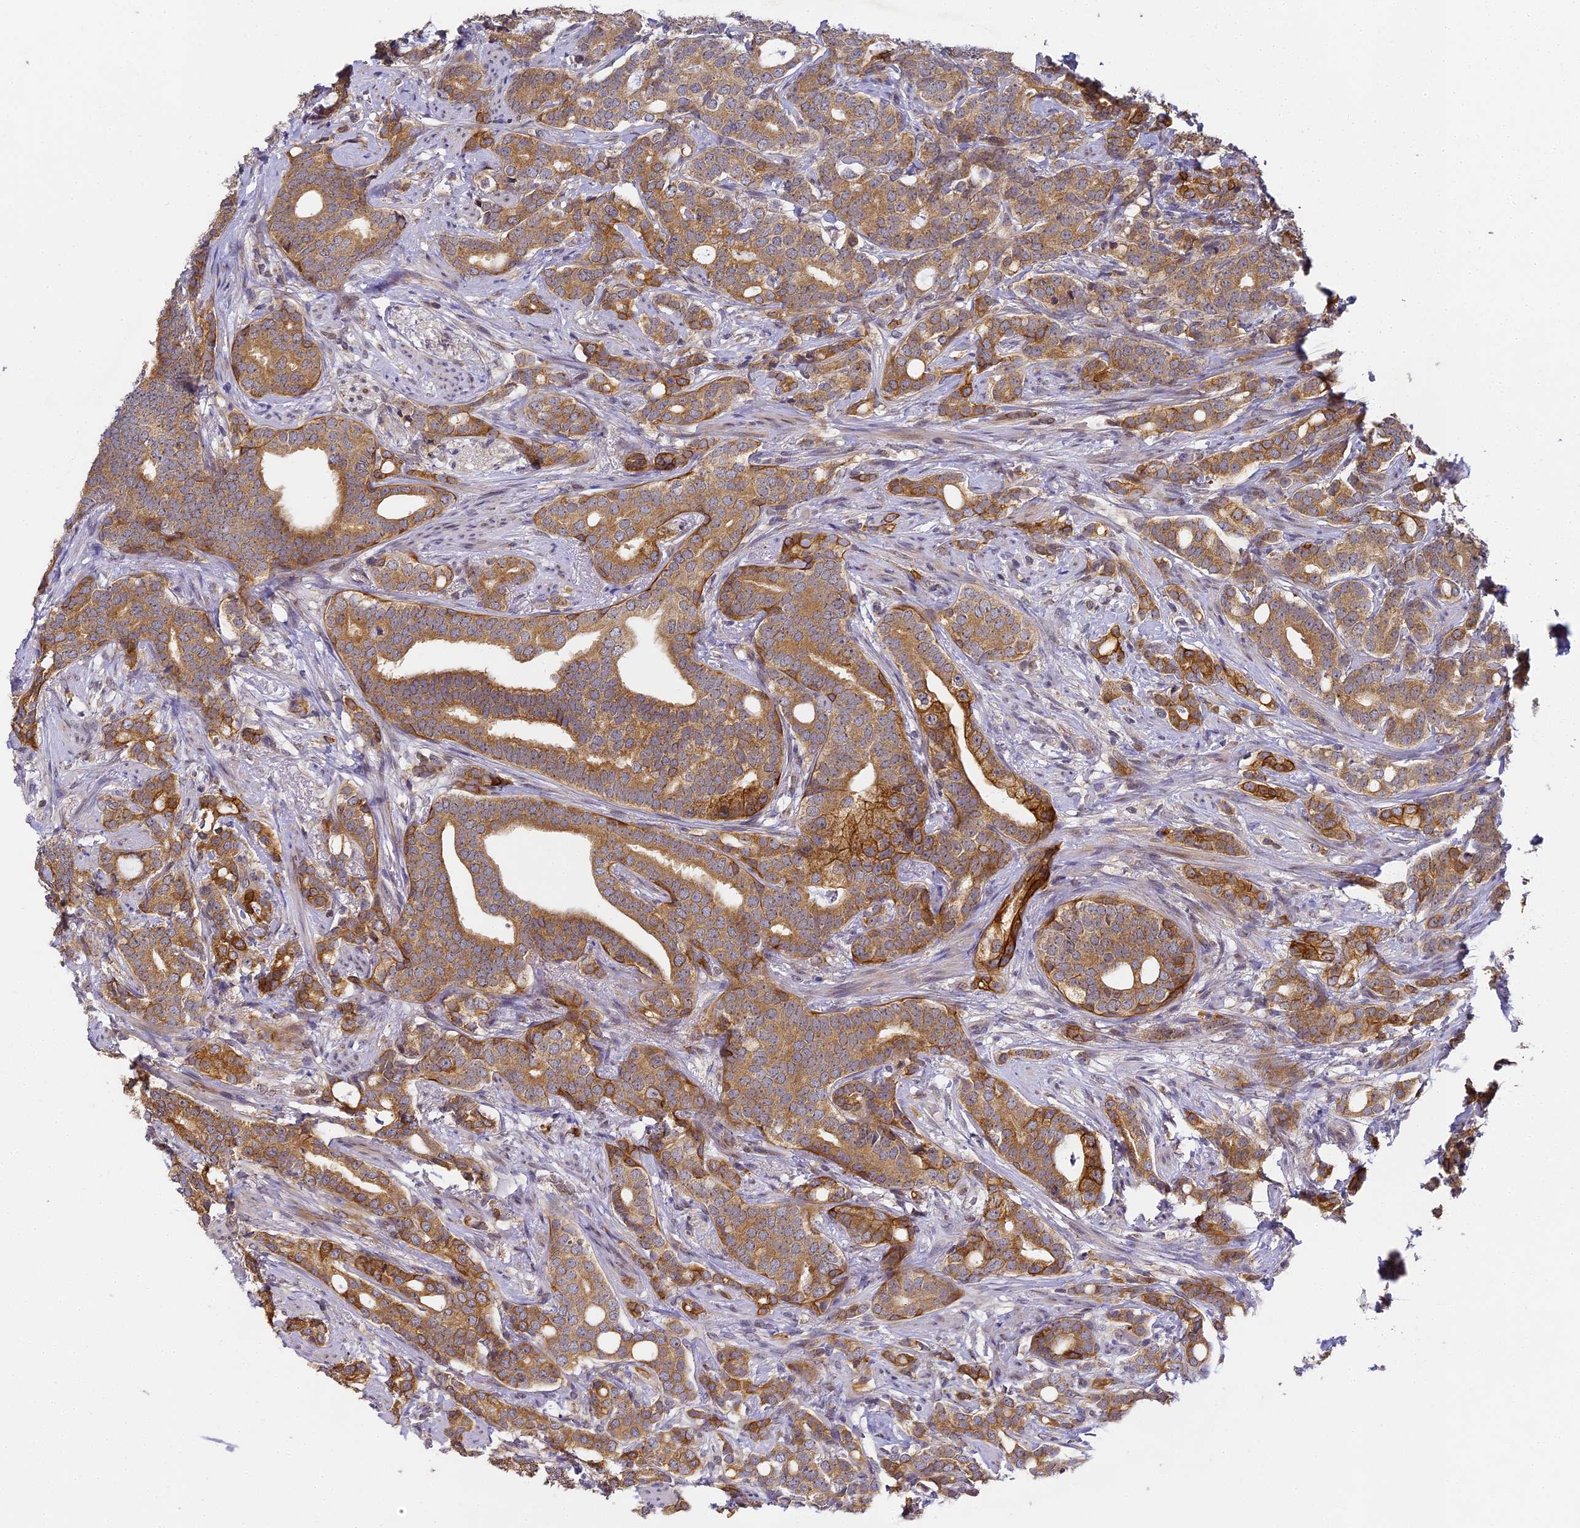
{"staining": {"intensity": "moderate", "quantity": ">75%", "location": "cytoplasmic/membranous"}, "tissue": "prostate cancer", "cell_type": "Tumor cells", "image_type": "cancer", "snomed": [{"axis": "morphology", "description": "Adenocarcinoma, Low grade"}, {"axis": "topography", "description": "Prostate"}], "caption": "Immunohistochemistry (IHC) staining of prostate cancer, which shows medium levels of moderate cytoplasmic/membranous positivity in about >75% of tumor cells indicating moderate cytoplasmic/membranous protein positivity. The staining was performed using DAB (3,3'-diaminobenzidine) (brown) for protein detection and nuclei were counterstained in hematoxylin (blue).", "gene": "DNAAF10", "patient": {"sex": "male", "age": 71}}